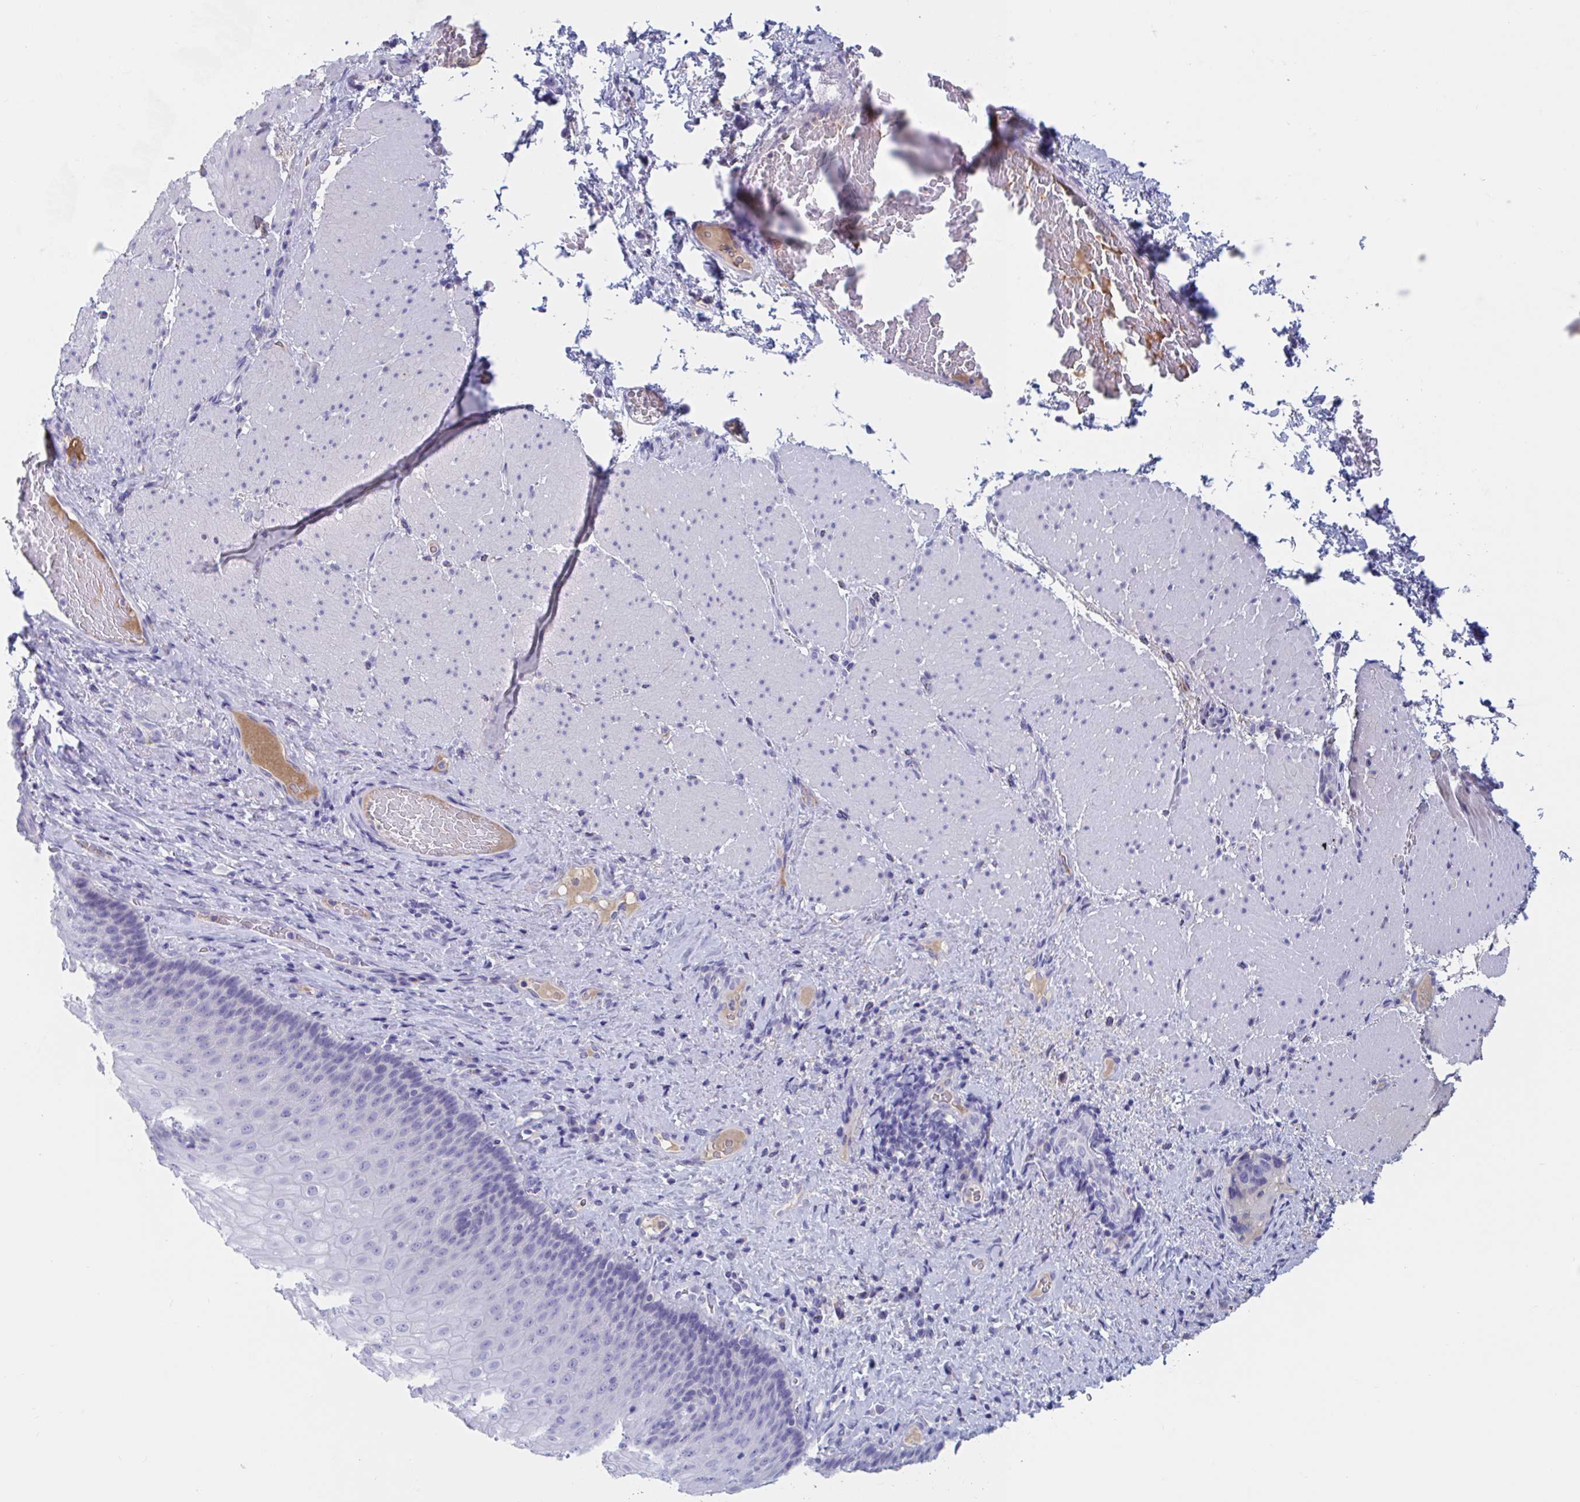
{"staining": {"intensity": "negative", "quantity": "none", "location": "none"}, "tissue": "esophagus", "cell_type": "Squamous epithelial cells", "image_type": "normal", "snomed": [{"axis": "morphology", "description": "Normal tissue, NOS"}, {"axis": "topography", "description": "Esophagus"}], "caption": "Human esophagus stained for a protein using immunohistochemistry (IHC) reveals no staining in squamous epithelial cells.", "gene": "ZNHIT2", "patient": {"sex": "male", "age": 62}}